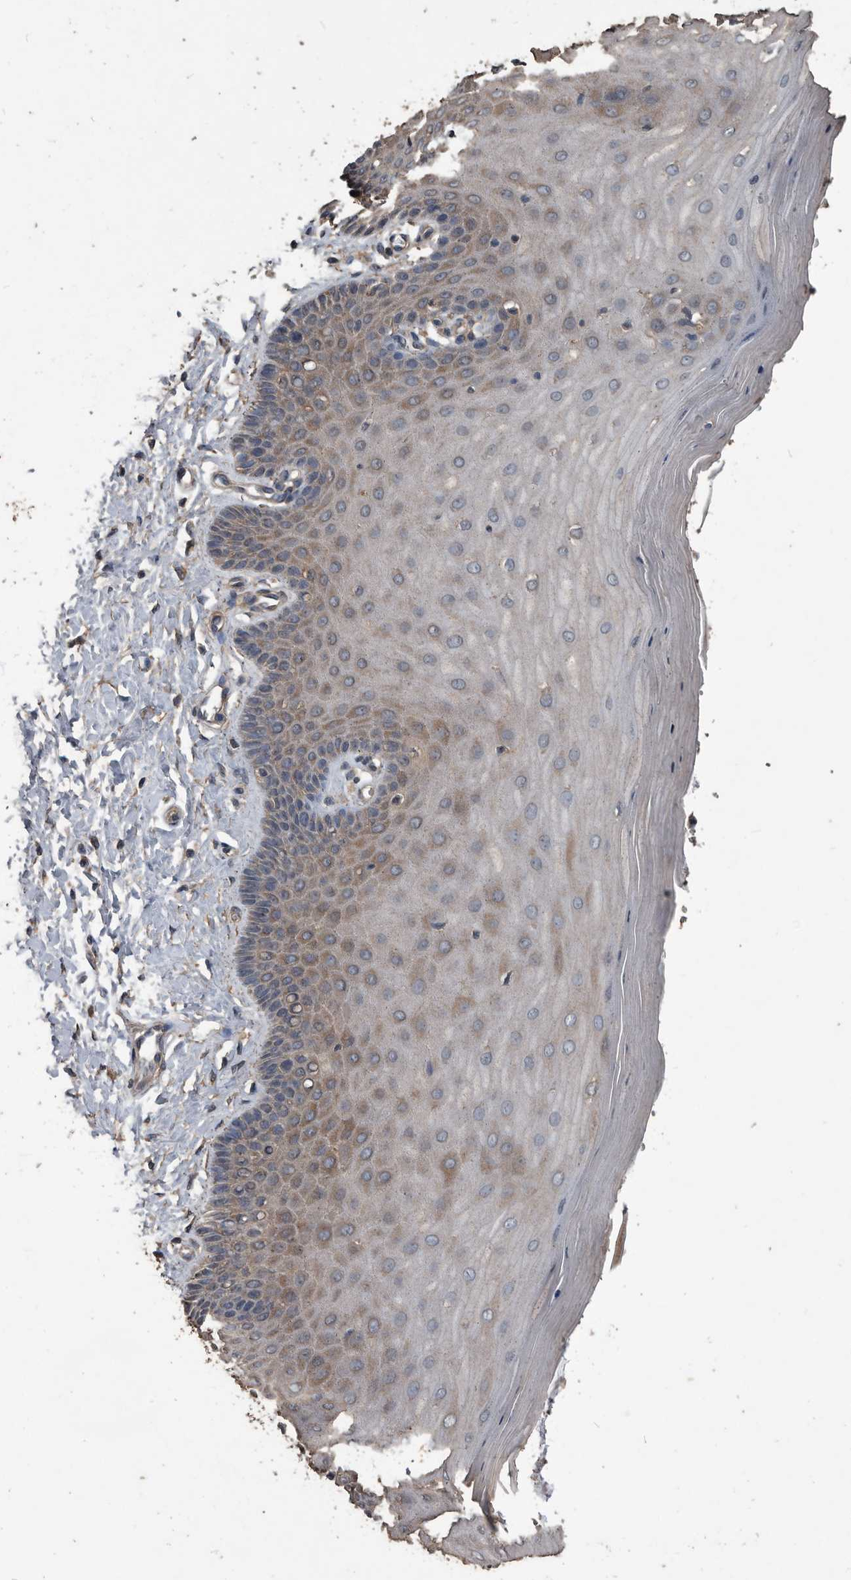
{"staining": {"intensity": "weak", "quantity": "25%-75%", "location": "cytoplasmic/membranous"}, "tissue": "cervix", "cell_type": "Glandular cells", "image_type": "normal", "snomed": [{"axis": "morphology", "description": "Normal tissue, NOS"}, {"axis": "topography", "description": "Cervix"}], "caption": "Glandular cells display weak cytoplasmic/membranous positivity in approximately 25%-75% of cells in unremarkable cervix. (DAB (3,3'-diaminobenzidine) IHC, brown staining for protein, blue staining for nuclei).", "gene": "NRBP1", "patient": {"sex": "female", "age": 55}}